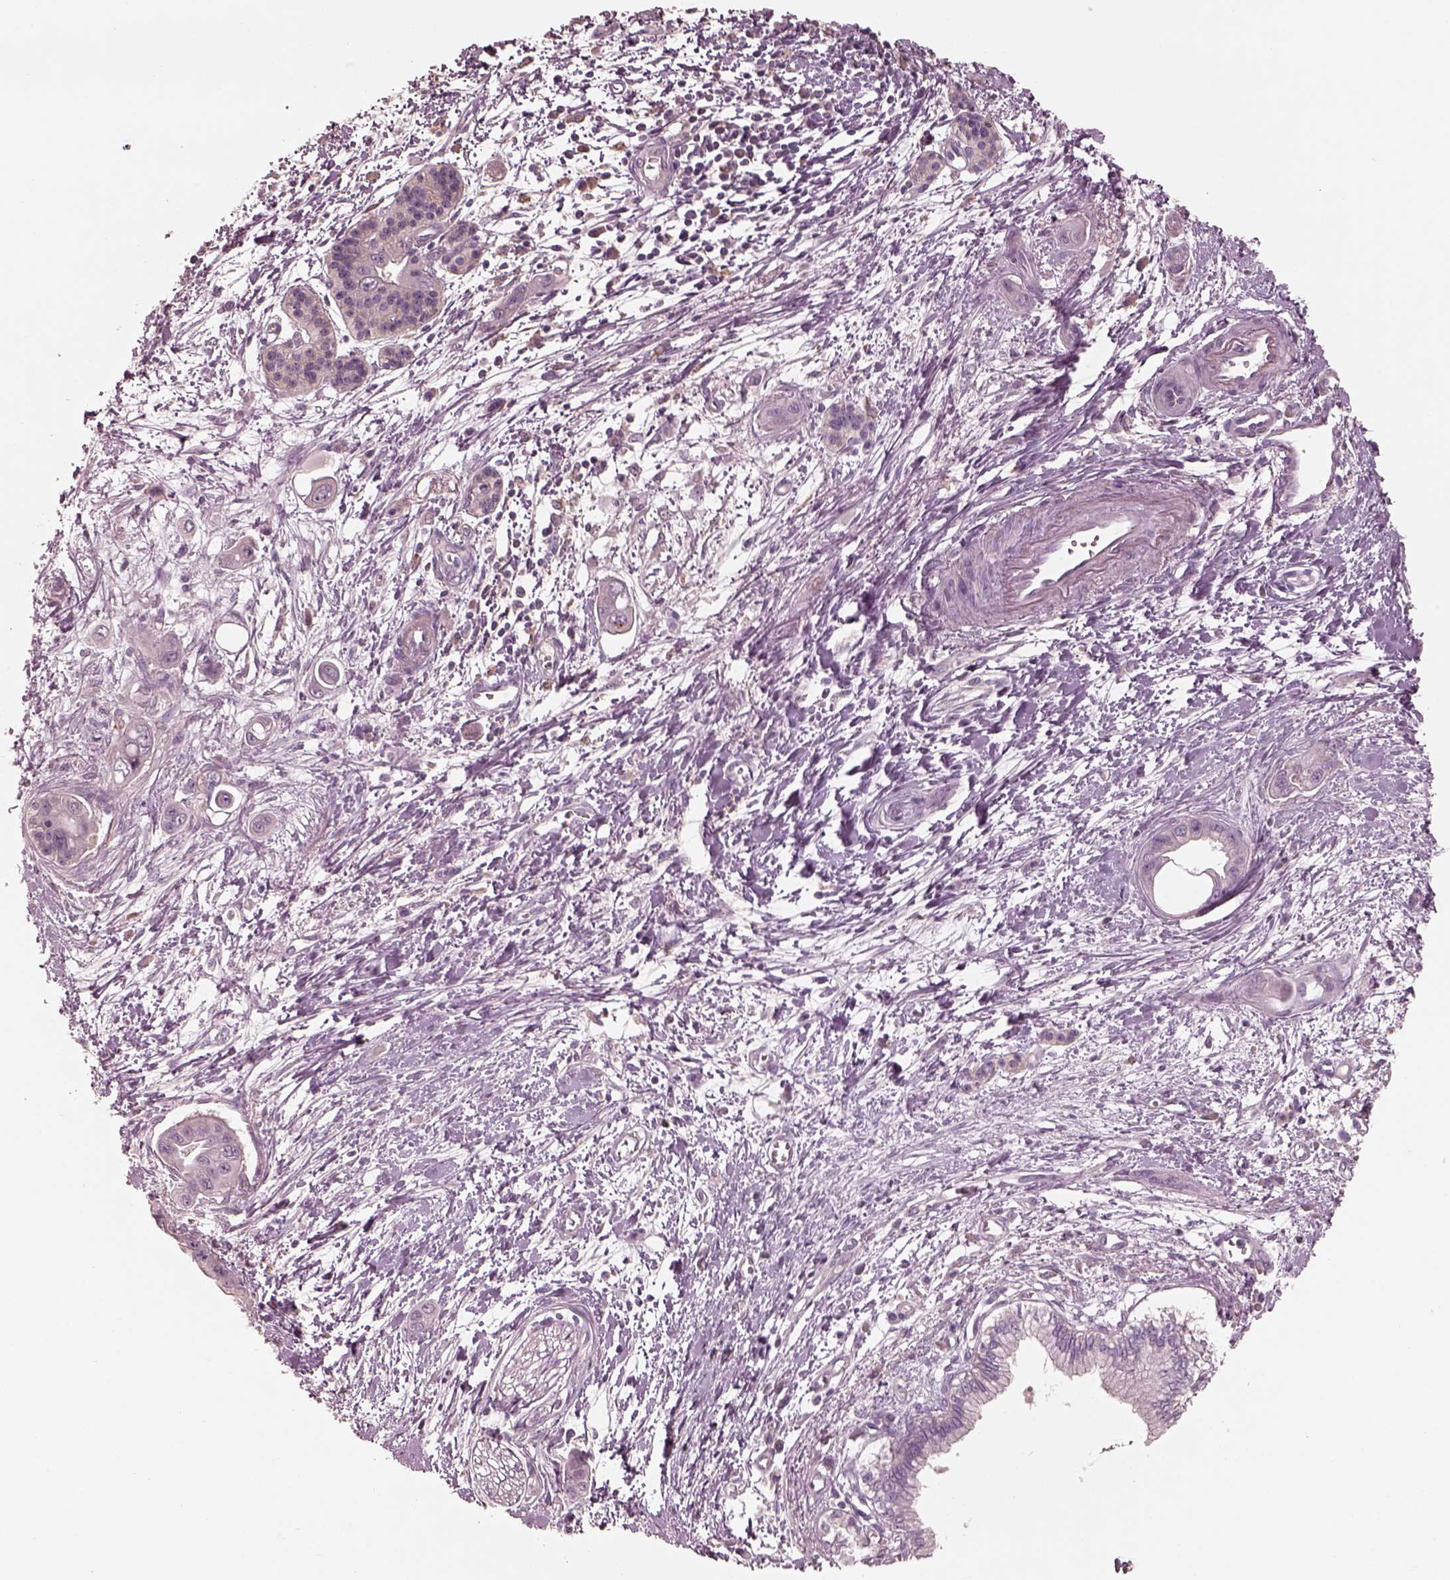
{"staining": {"intensity": "negative", "quantity": "none", "location": "none"}, "tissue": "pancreatic cancer", "cell_type": "Tumor cells", "image_type": "cancer", "snomed": [{"axis": "morphology", "description": "Adenocarcinoma, NOS"}, {"axis": "topography", "description": "Pancreas"}], "caption": "DAB (3,3'-diaminobenzidine) immunohistochemical staining of adenocarcinoma (pancreatic) demonstrates no significant staining in tumor cells. (DAB immunohistochemistry with hematoxylin counter stain).", "gene": "VWA5B1", "patient": {"sex": "male", "age": 60}}